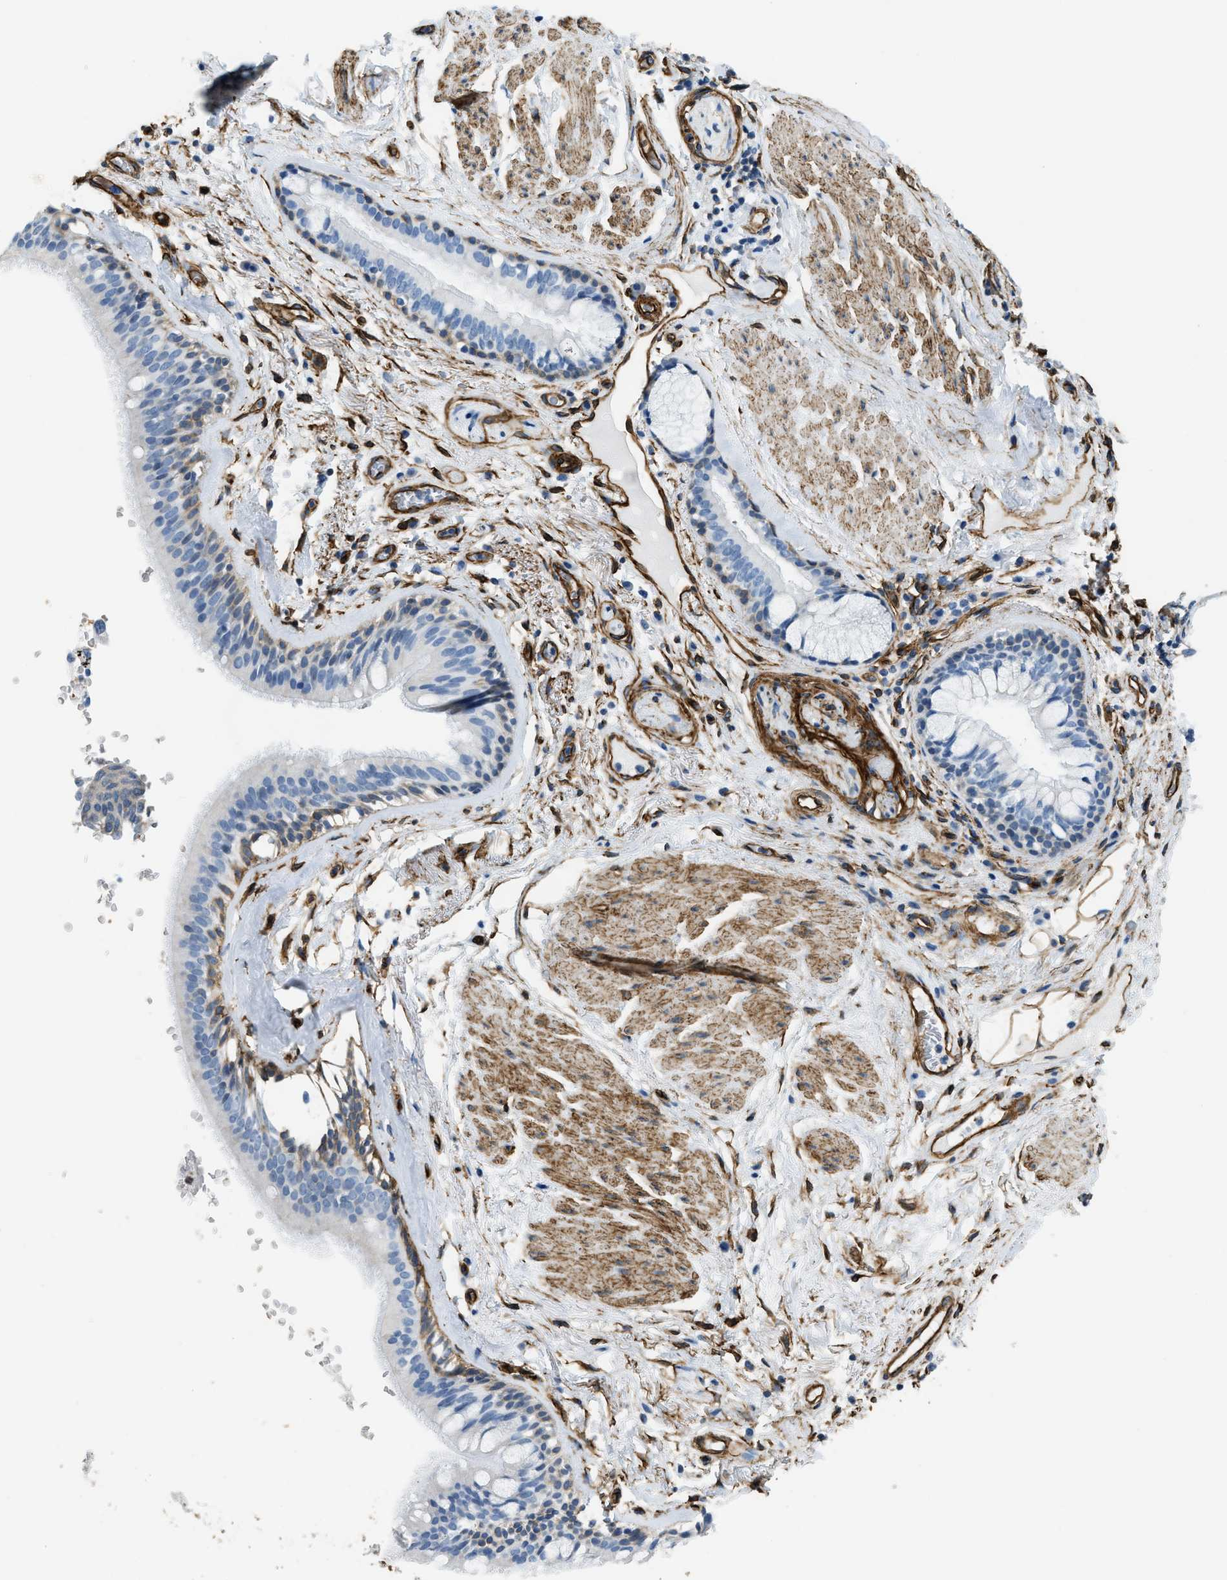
{"staining": {"intensity": "moderate", "quantity": "<25%", "location": "cytoplasmic/membranous"}, "tissue": "bronchus", "cell_type": "Respiratory epithelial cells", "image_type": "normal", "snomed": [{"axis": "morphology", "description": "Normal tissue, NOS"}, {"axis": "topography", "description": "Cartilage tissue"}], "caption": "About <25% of respiratory epithelial cells in unremarkable human bronchus reveal moderate cytoplasmic/membranous protein staining as visualized by brown immunohistochemical staining.", "gene": "TMEM43", "patient": {"sex": "female", "age": 63}}